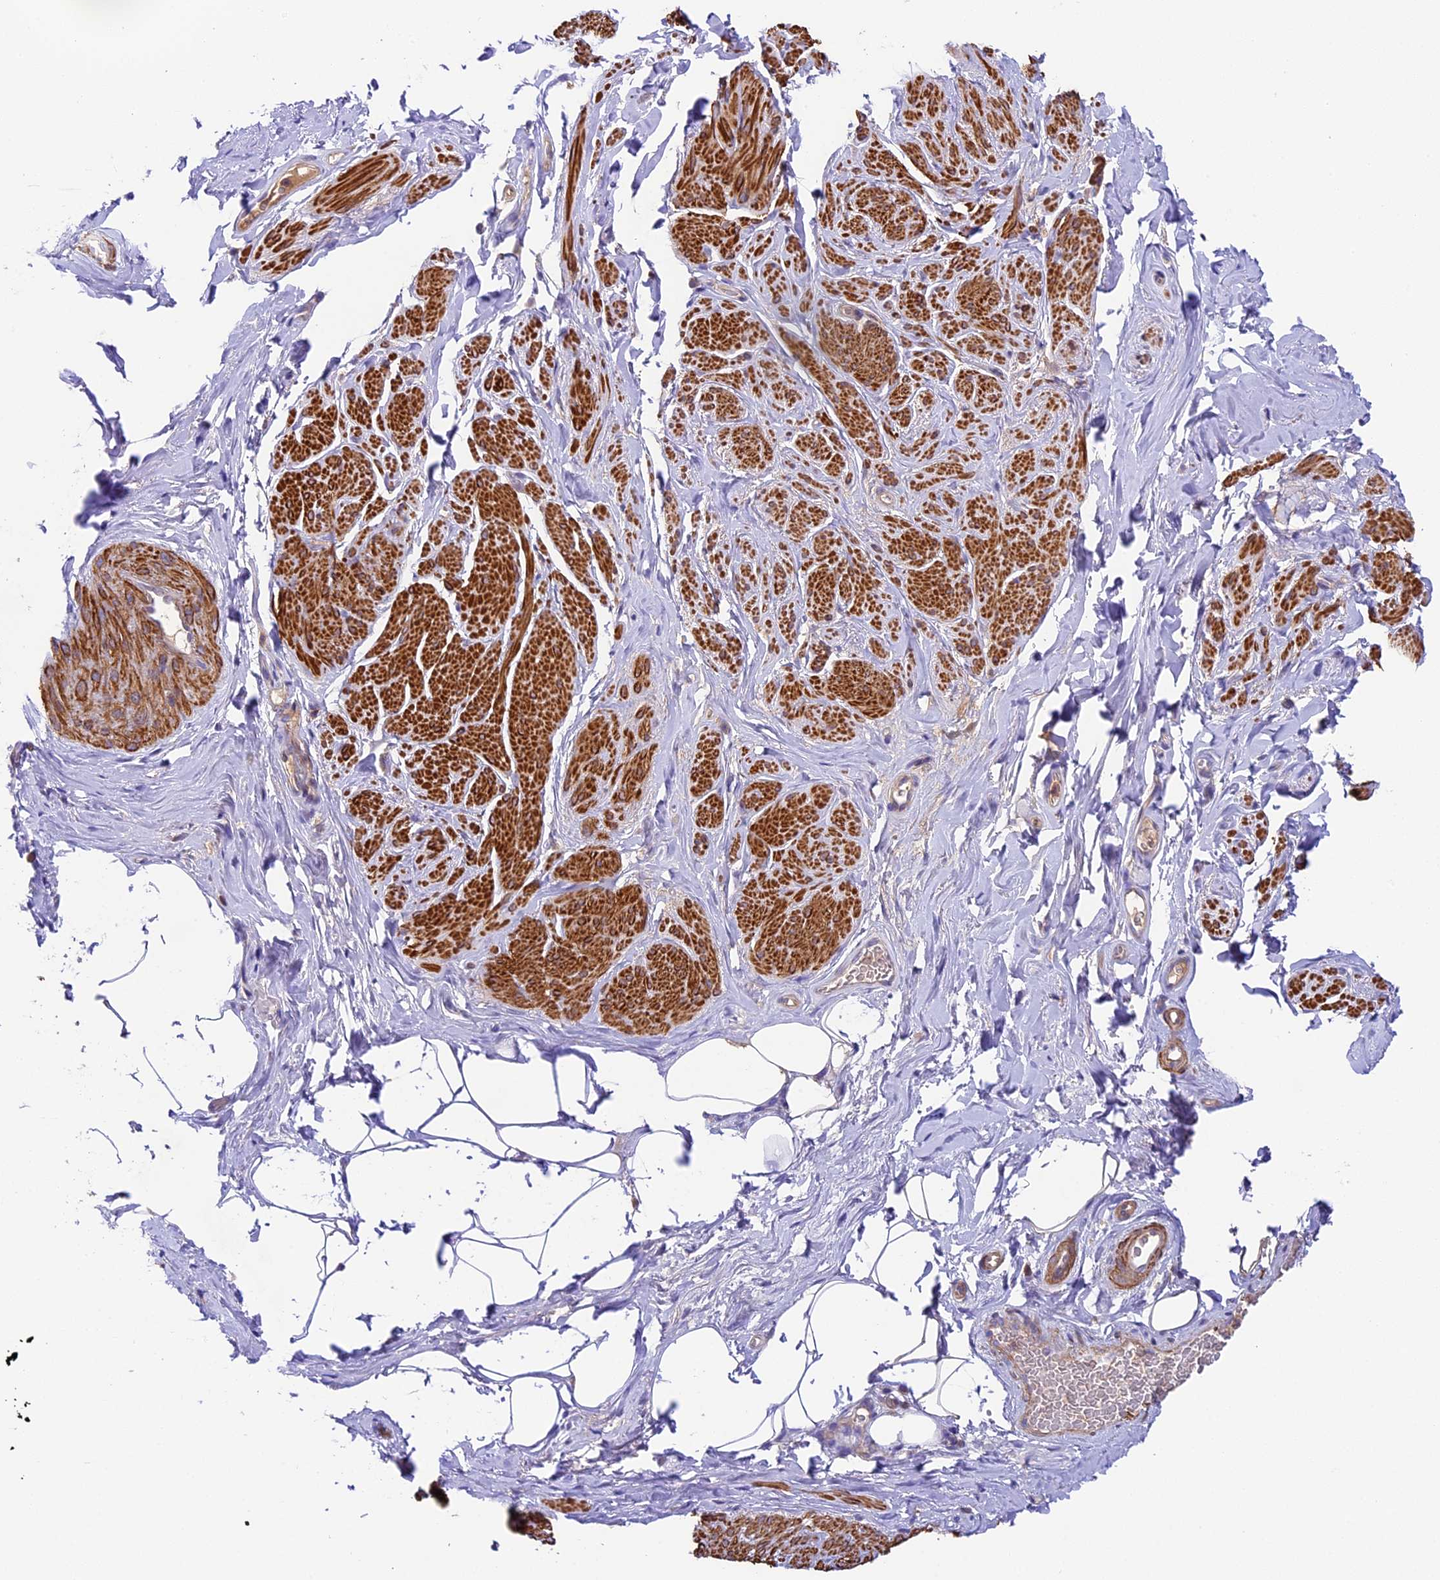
{"staining": {"intensity": "strong", "quantity": "25%-75%", "location": "cytoplasmic/membranous"}, "tissue": "smooth muscle", "cell_type": "Smooth muscle cells", "image_type": "normal", "snomed": [{"axis": "morphology", "description": "Normal tissue, NOS"}, {"axis": "topography", "description": "Smooth muscle"}, {"axis": "topography", "description": "Peripheral nerve tissue"}], "caption": "IHC histopathology image of unremarkable smooth muscle: smooth muscle stained using immunohistochemistry (IHC) displays high levels of strong protein expression localized specifically in the cytoplasmic/membranous of smooth muscle cells, appearing as a cytoplasmic/membranous brown color.", "gene": "TBC1D1", "patient": {"sex": "male", "age": 69}}